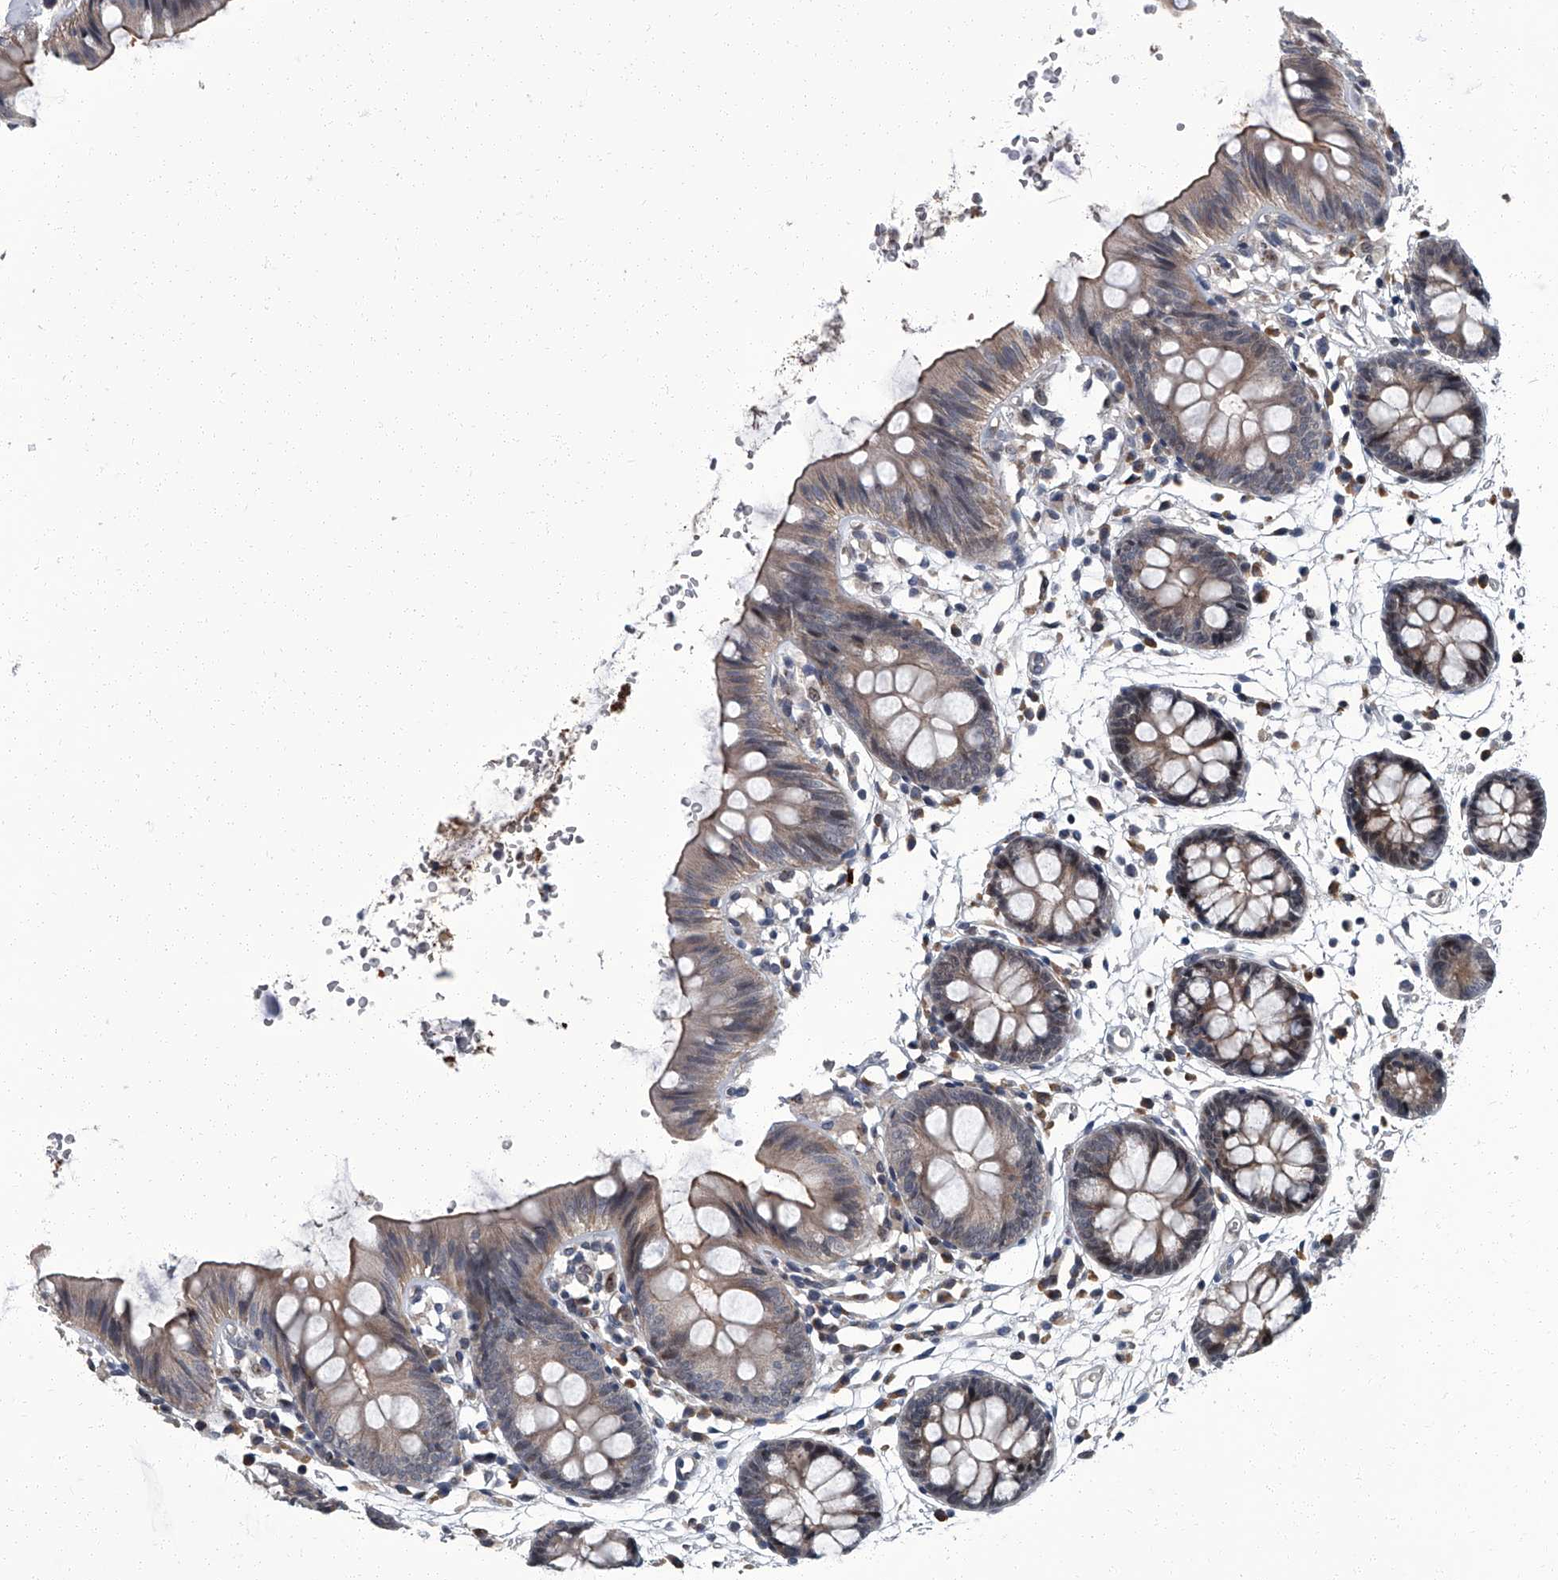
{"staining": {"intensity": "weak", "quantity": ">75%", "location": "cytoplasmic/membranous"}, "tissue": "colon", "cell_type": "Endothelial cells", "image_type": "normal", "snomed": [{"axis": "morphology", "description": "Normal tissue, NOS"}, {"axis": "topography", "description": "Colon"}], "caption": "IHC (DAB) staining of normal human colon reveals weak cytoplasmic/membranous protein positivity in approximately >75% of endothelial cells. The protein of interest is shown in brown color, while the nuclei are stained blue.", "gene": "ZNF274", "patient": {"sex": "male", "age": 56}}